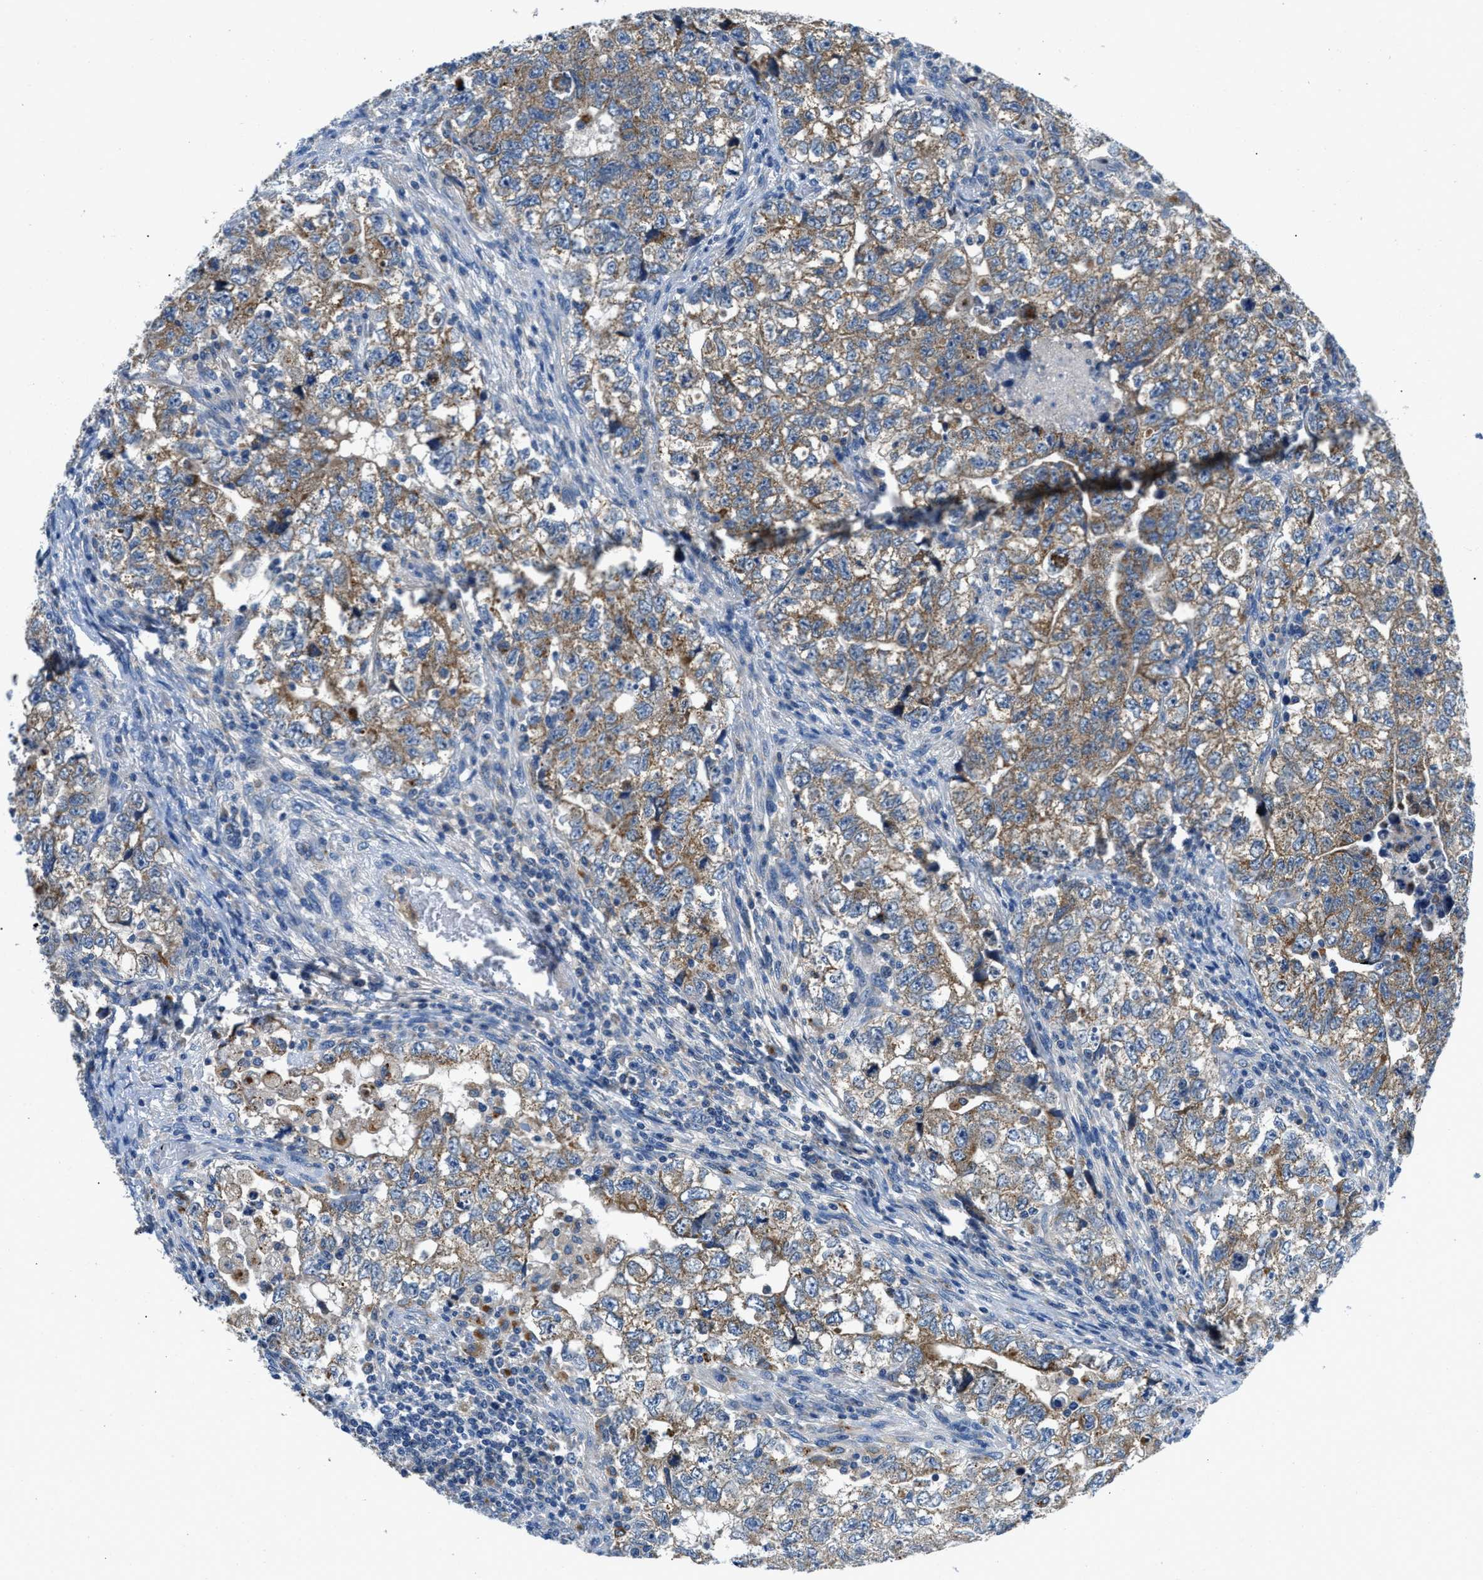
{"staining": {"intensity": "moderate", "quantity": ">75%", "location": "cytoplasmic/membranous"}, "tissue": "testis cancer", "cell_type": "Tumor cells", "image_type": "cancer", "snomed": [{"axis": "morphology", "description": "Carcinoma, Embryonal, NOS"}, {"axis": "topography", "description": "Testis"}], "caption": "Testis cancer (embryonal carcinoma) stained for a protein shows moderate cytoplasmic/membranous positivity in tumor cells.", "gene": "ADGRE3", "patient": {"sex": "male", "age": 36}}